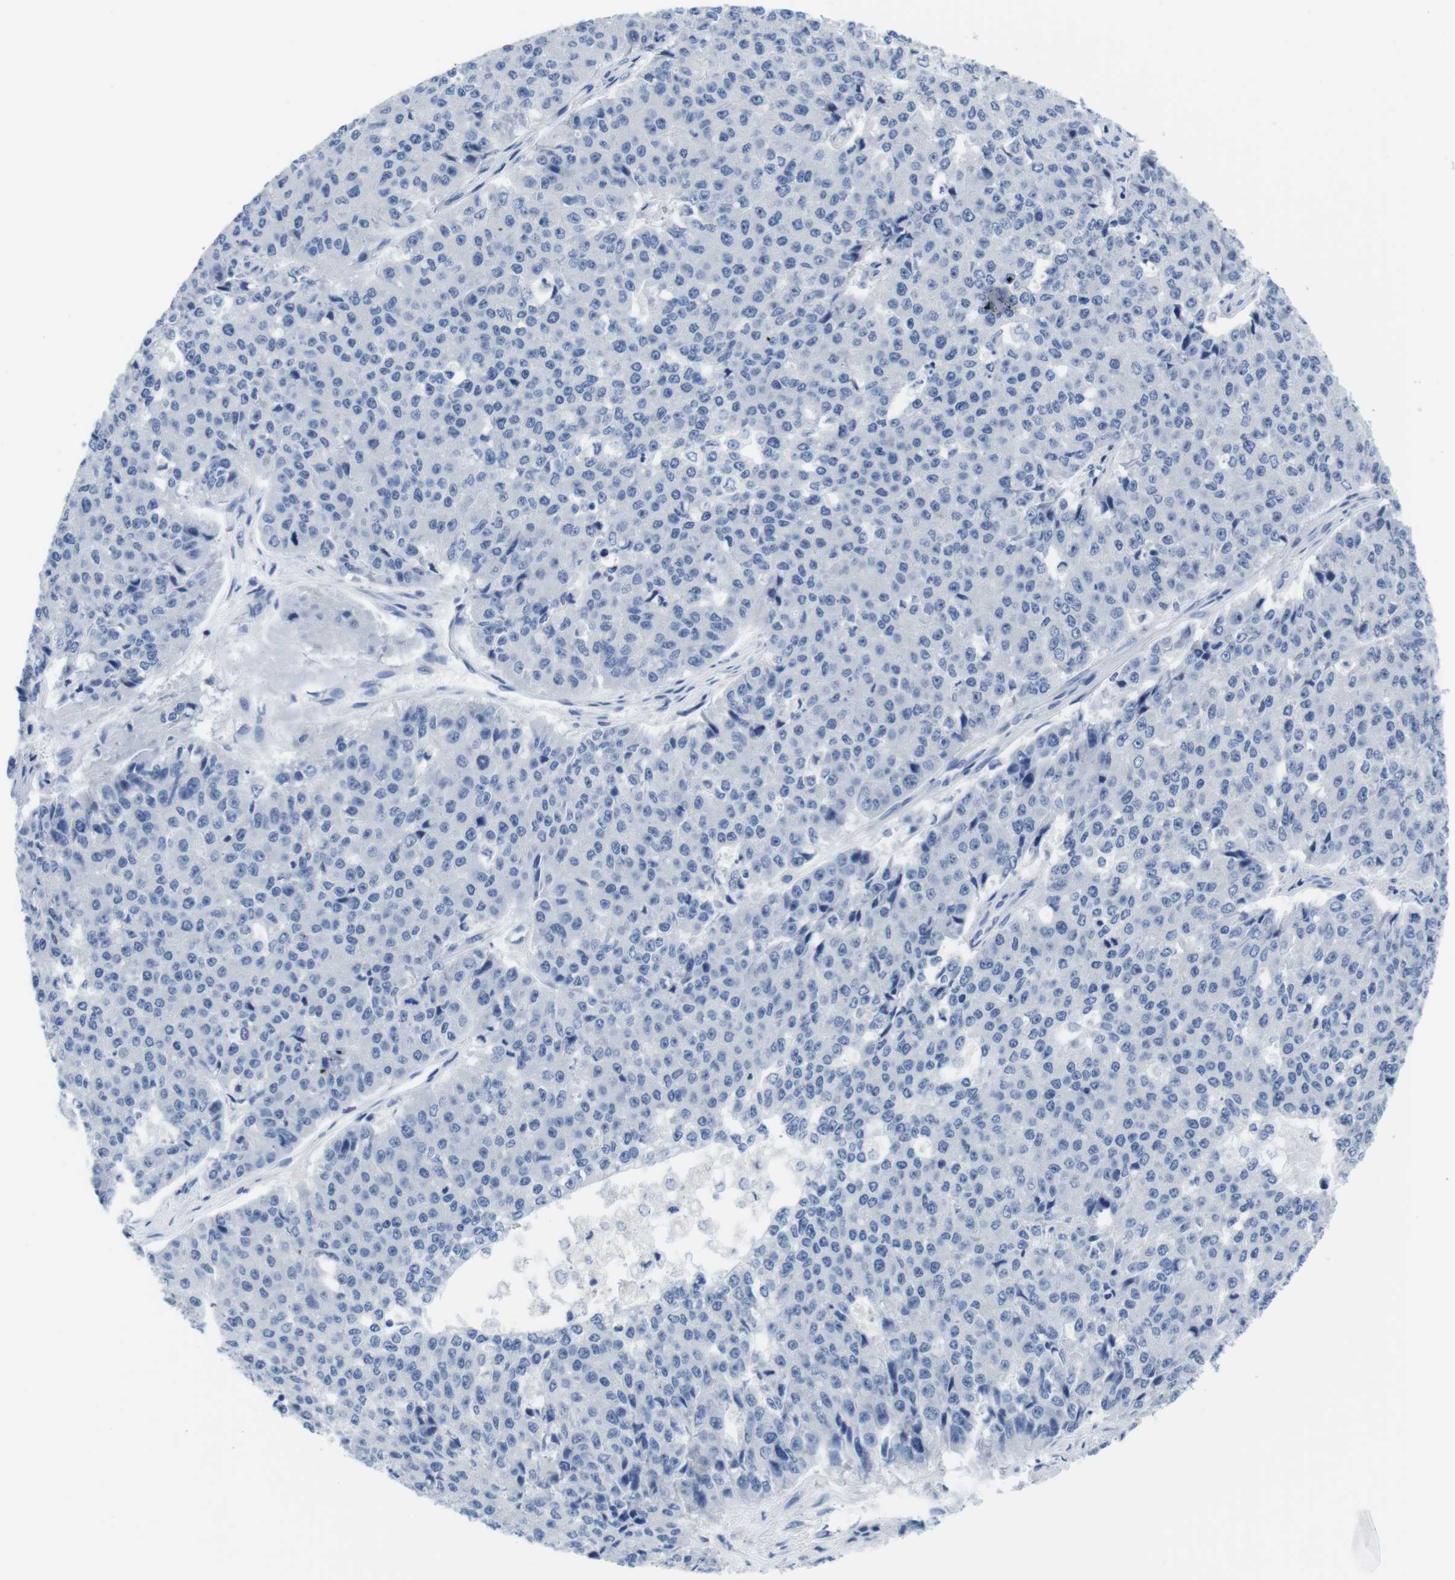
{"staining": {"intensity": "negative", "quantity": "none", "location": "none"}, "tissue": "pancreatic cancer", "cell_type": "Tumor cells", "image_type": "cancer", "snomed": [{"axis": "morphology", "description": "Adenocarcinoma, NOS"}, {"axis": "topography", "description": "Pancreas"}], "caption": "Immunohistochemistry (IHC) of pancreatic cancer (adenocarcinoma) demonstrates no expression in tumor cells.", "gene": "MAP6", "patient": {"sex": "male", "age": 50}}